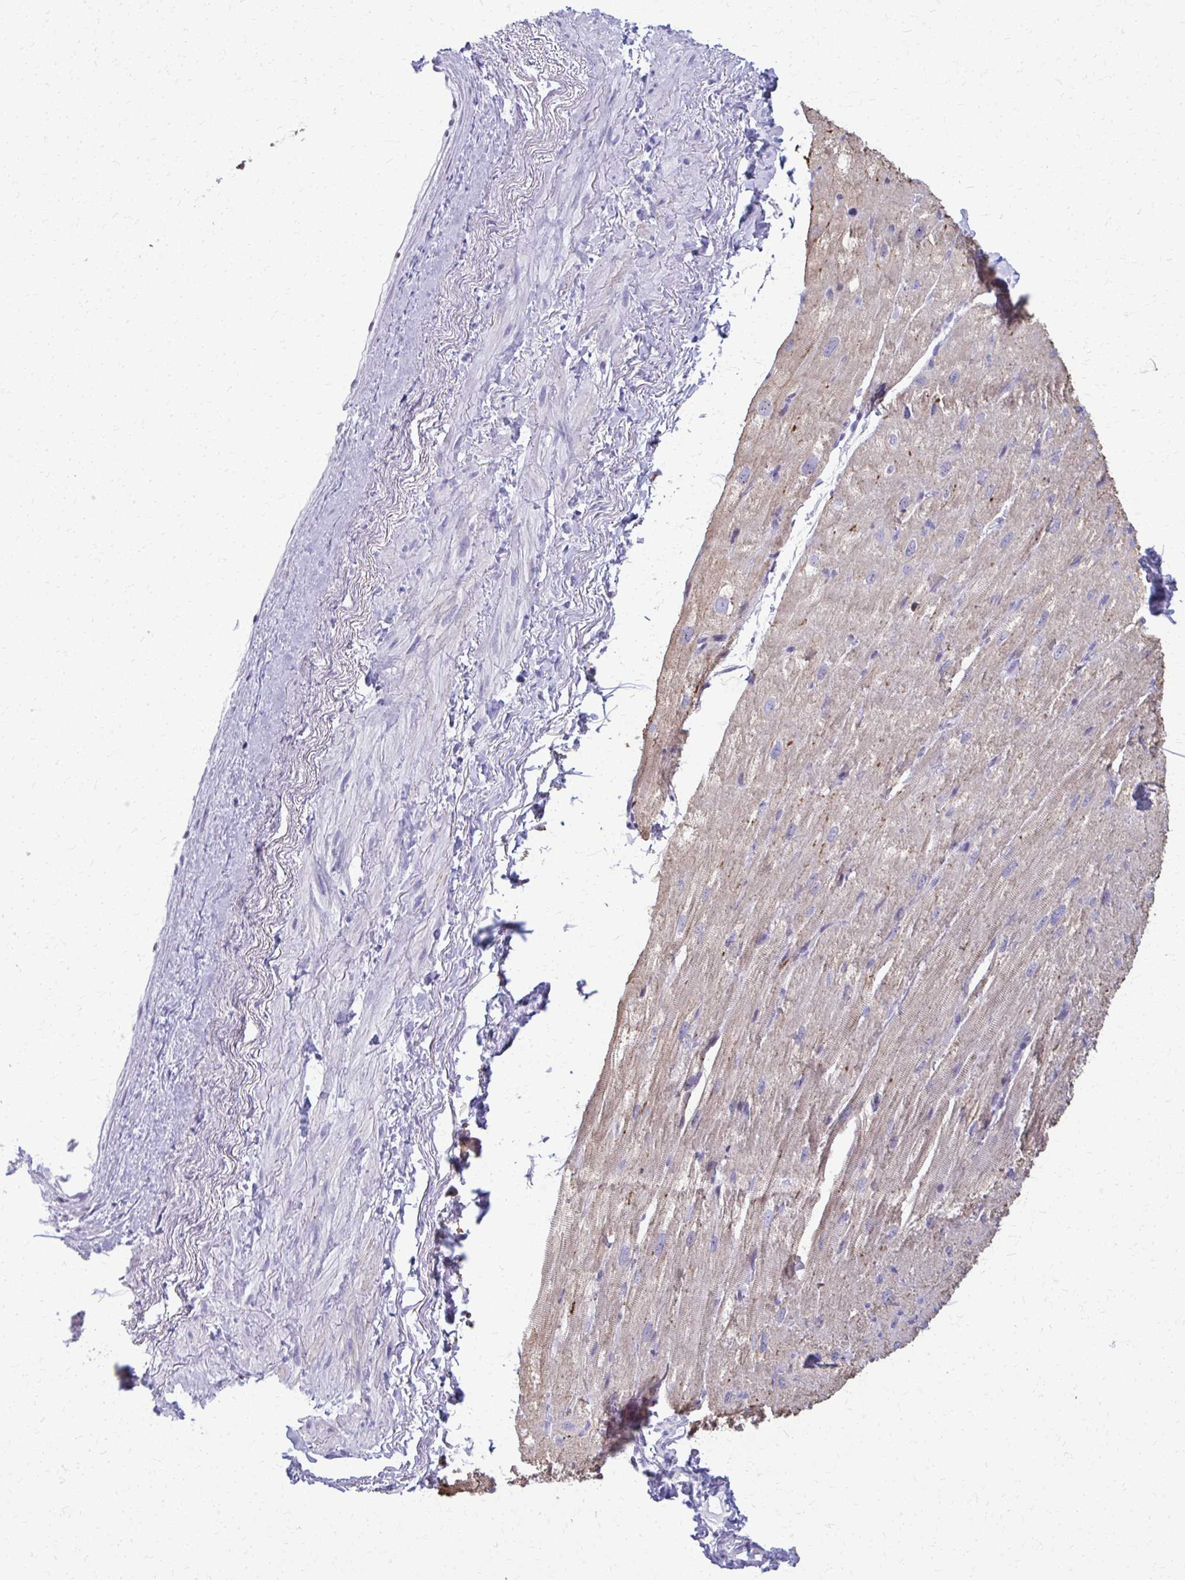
{"staining": {"intensity": "moderate", "quantity": "<25%", "location": "cytoplasmic/membranous"}, "tissue": "heart muscle", "cell_type": "Cardiomyocytes", "image_type": "normal", "snomed": [{"axis": "morphology", "description": "Normal tissue, NOS"}, {"axis": "topography", "description": "Heart"}], "caption": "Immunohistochemistry (IHC) histopathology image of benign heart muscle: human heart muscle stained using immunohistochemistry reveals low levels of moderate protein expression localized specifically in the cytoplasmic/membranous of cardiomyocytes, appearing as a cytoplasmic/membranous brown color.", "gene": "ACSM2A", "patient": {"sex": "male", "age": 62}}